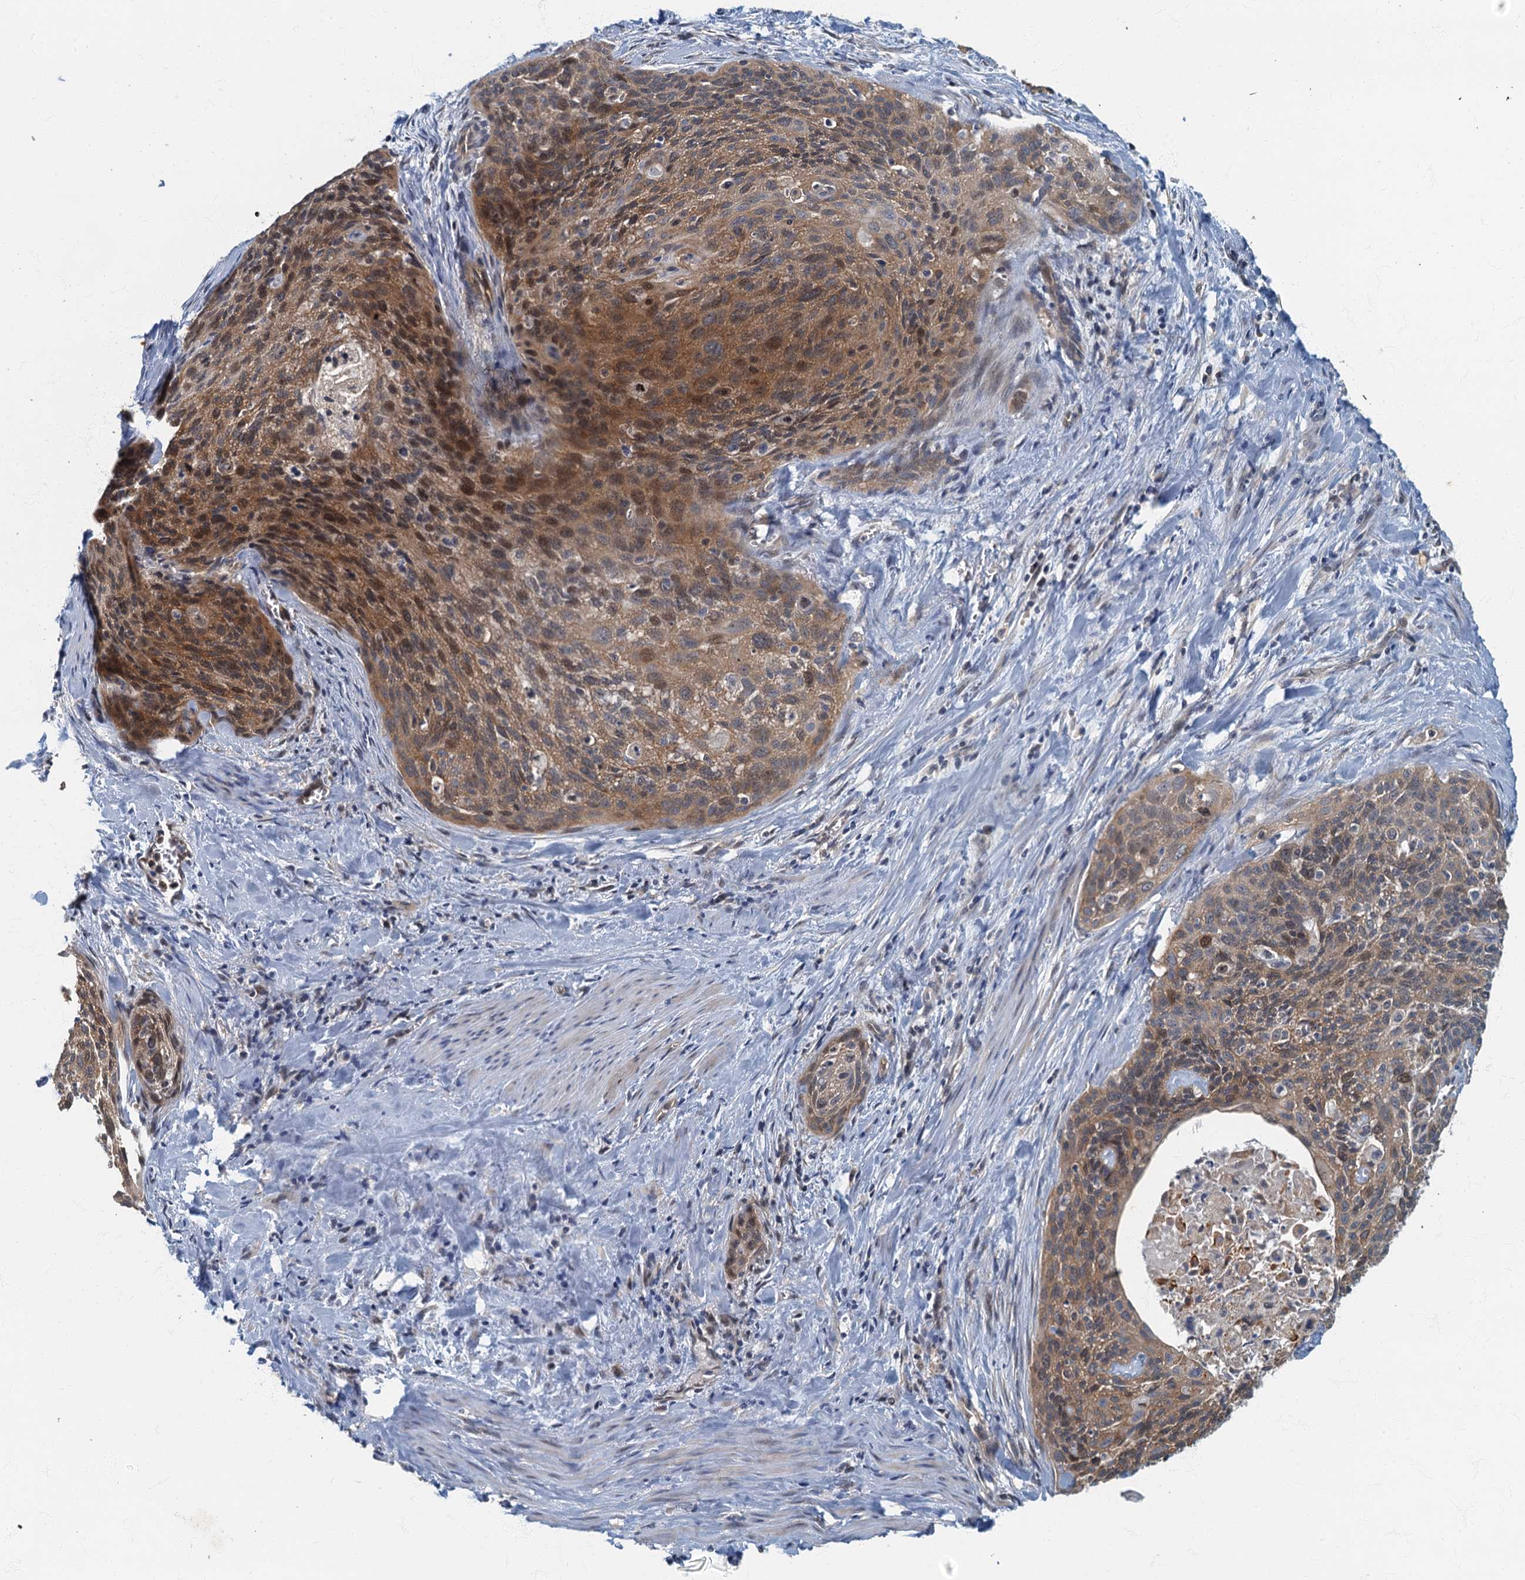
{"staining": {"intensity": "moderate", "quantity": ">75%", "location": "cytoplasmic/membranous,nuclear"}, "tissue": "cervical cancer", "cell_type": "Tumor cells", "image_type": "cancer", "snomed": [{"axis": "morphology", "description": "Squamous cell carcinoma, NOS"}, {"axis": "topography", "description": "Cervix"}], "caption": "Immunohistochemical staining of squamous cell carcinoma (cervical) displays medium levels of moderate cytoplasmic/membranous and nuclear positivity in approximately >75% of tumor cells. (DAB IHC, brown staining for protein, blue staining for nuclei).", "gene": "CKAP2L", "patient": {"sex": "female", "age": 55}}